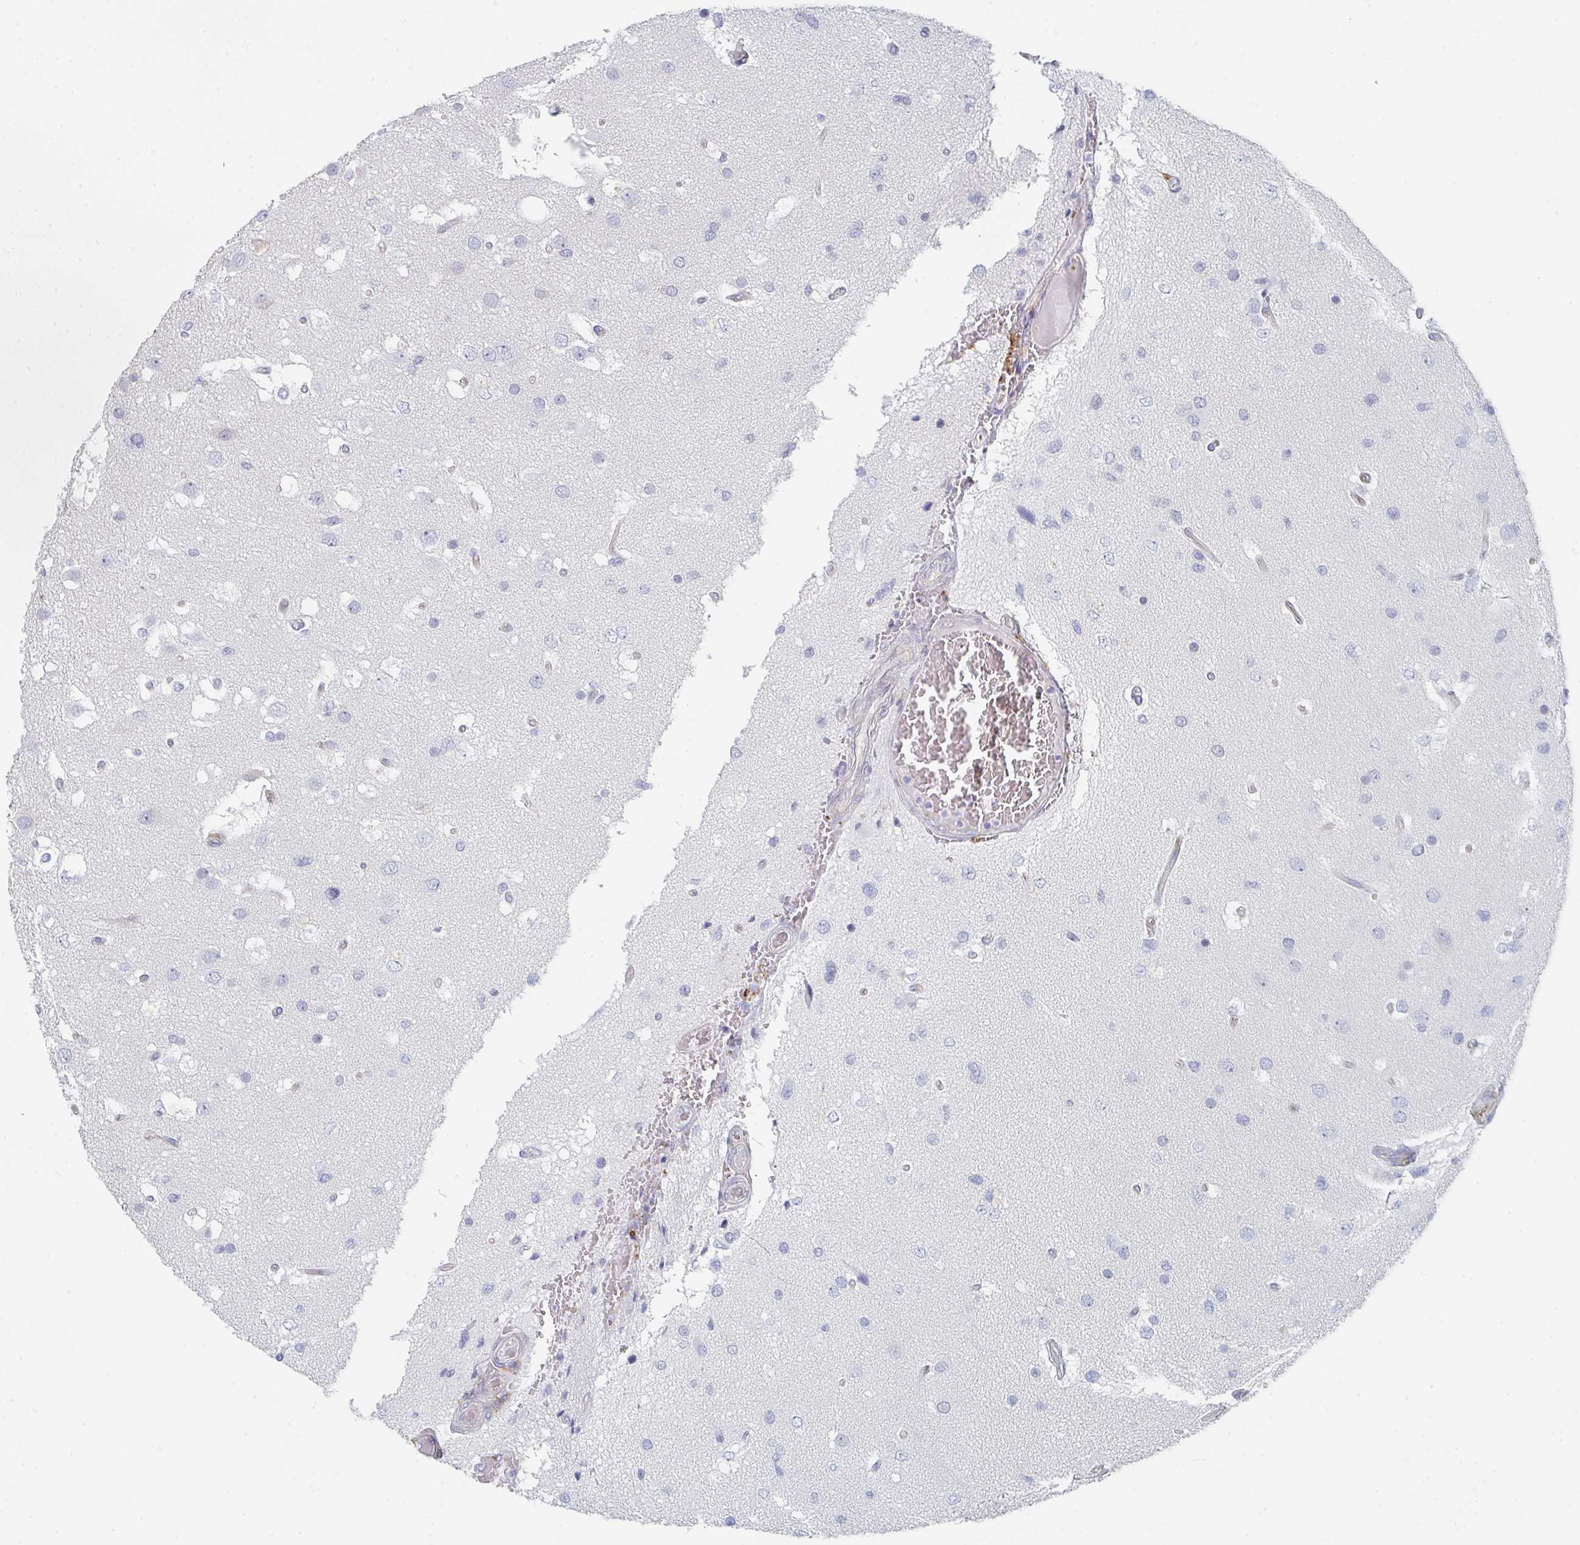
{"staining": {"intensity": "negative", "quantity": "none", "location": "none"}, "tissue": "glioma", "cell_type": "Tumor cells", "image_type": "cancer", "snomed": [{"axis": "morphology", "description": "Glioma, malignant, High grade"}, {"axis": "topography", "description": "Brain"}], "caption": "Tumor cells show no significant positivity in malignant high-grade glioma.", "gene": "DAB2", "patient": {"sex": "male", "age": 53}}